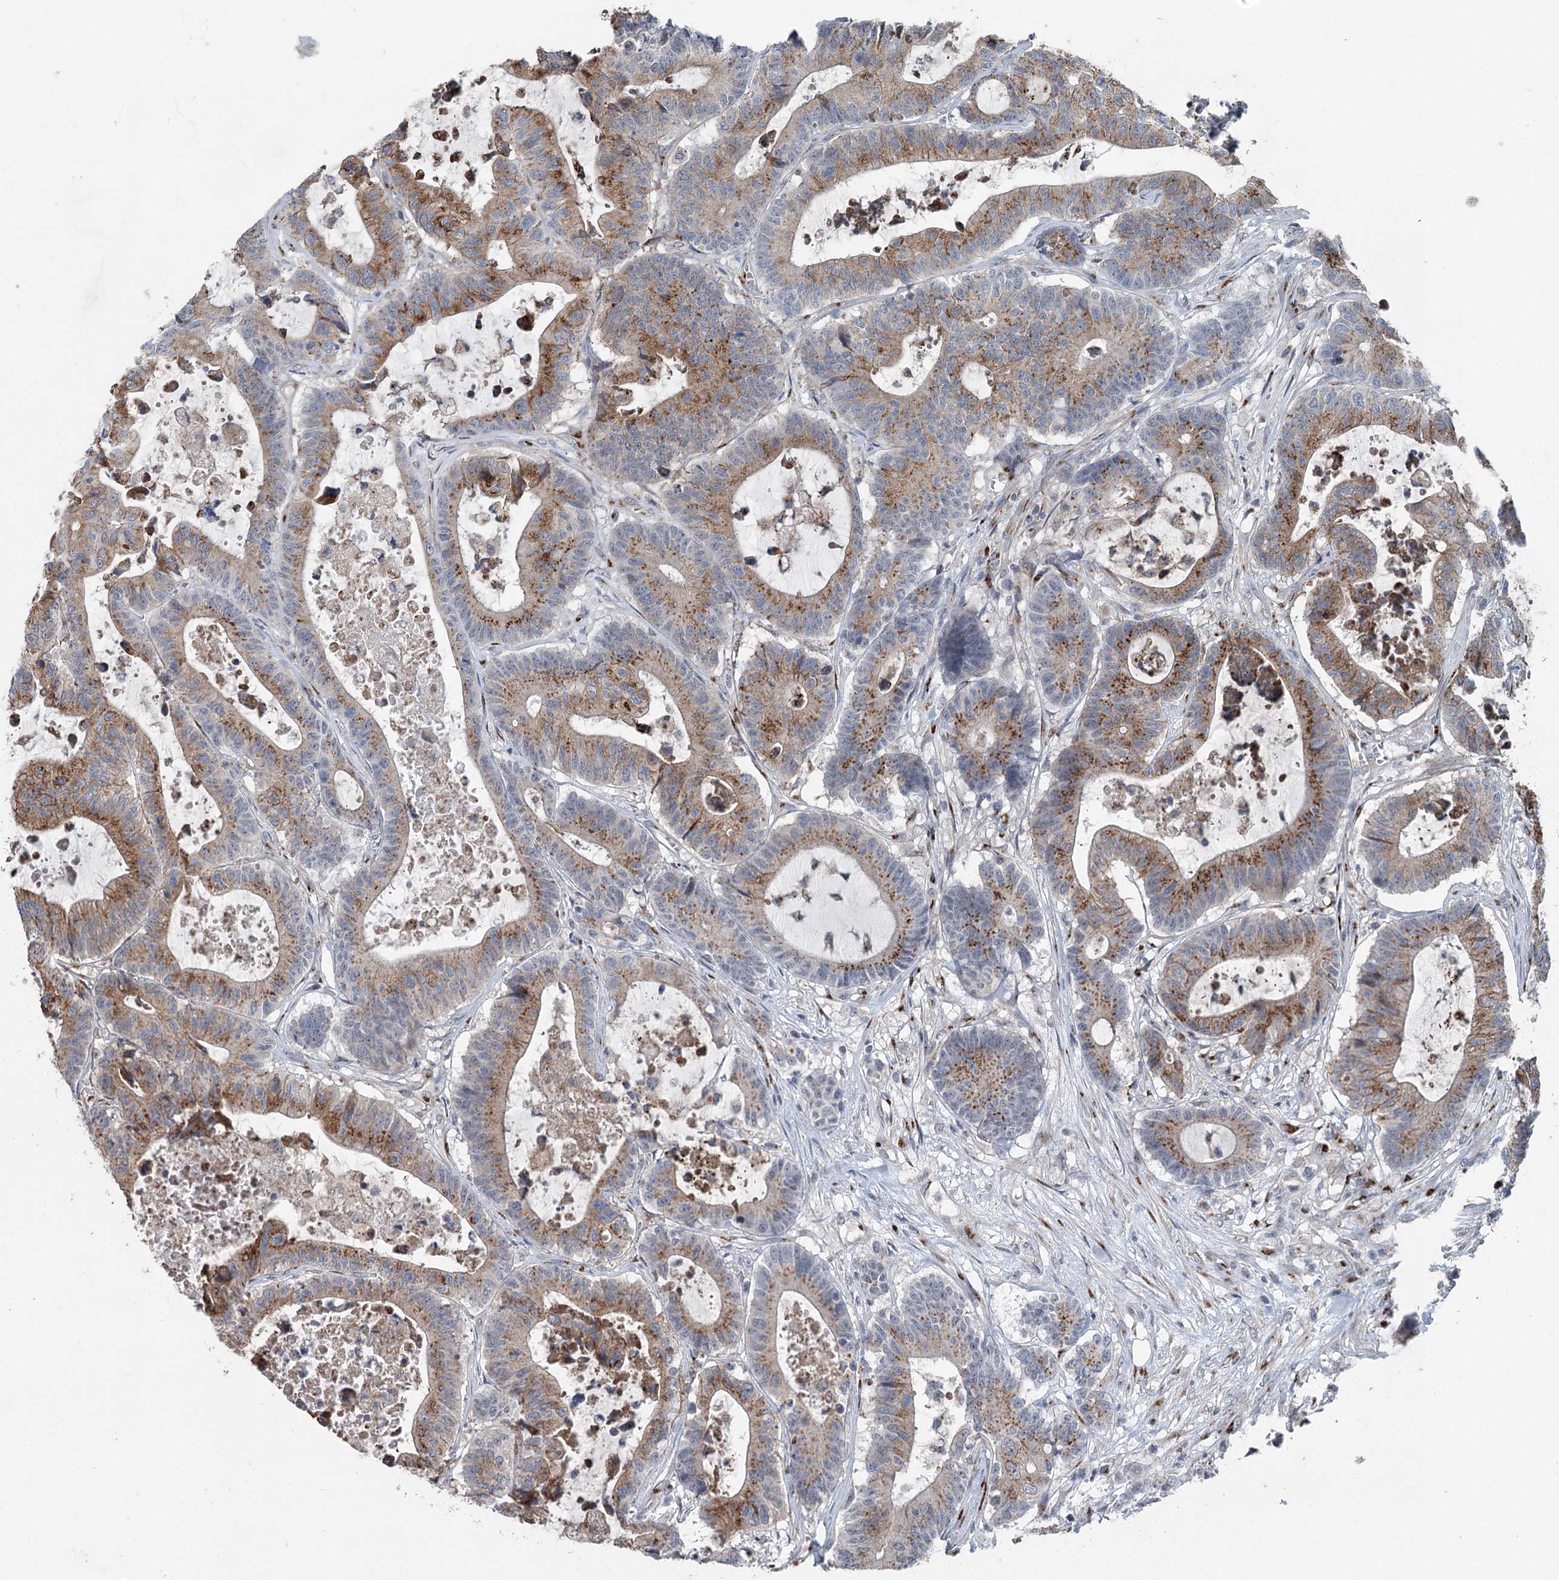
{"staining": {"intensity": "moderate", "quantity": ">75%", "location": "cytoplasmic/membranous"}, "tissue": "colorectal cancer", "cell_type": "Tumor cells", "image_type": "cancer", "snomed": [{"axis": "morphology", "description": "Adenocarcinoma, NOS"}, {"axis": "topography", "description": "Colon"}], "caption": "Protein expression analysis of human colorectal cancer reveals moderate cytoplasmic/membranous positivity in approximately >75% of tumor cells. The staining was performed using DAB, with brown indicating positive protein expression. Nuclei are stained blue with hematoxylin.", "gene": "ITIH5", "patient": {"sex": "female", "age": 84}}